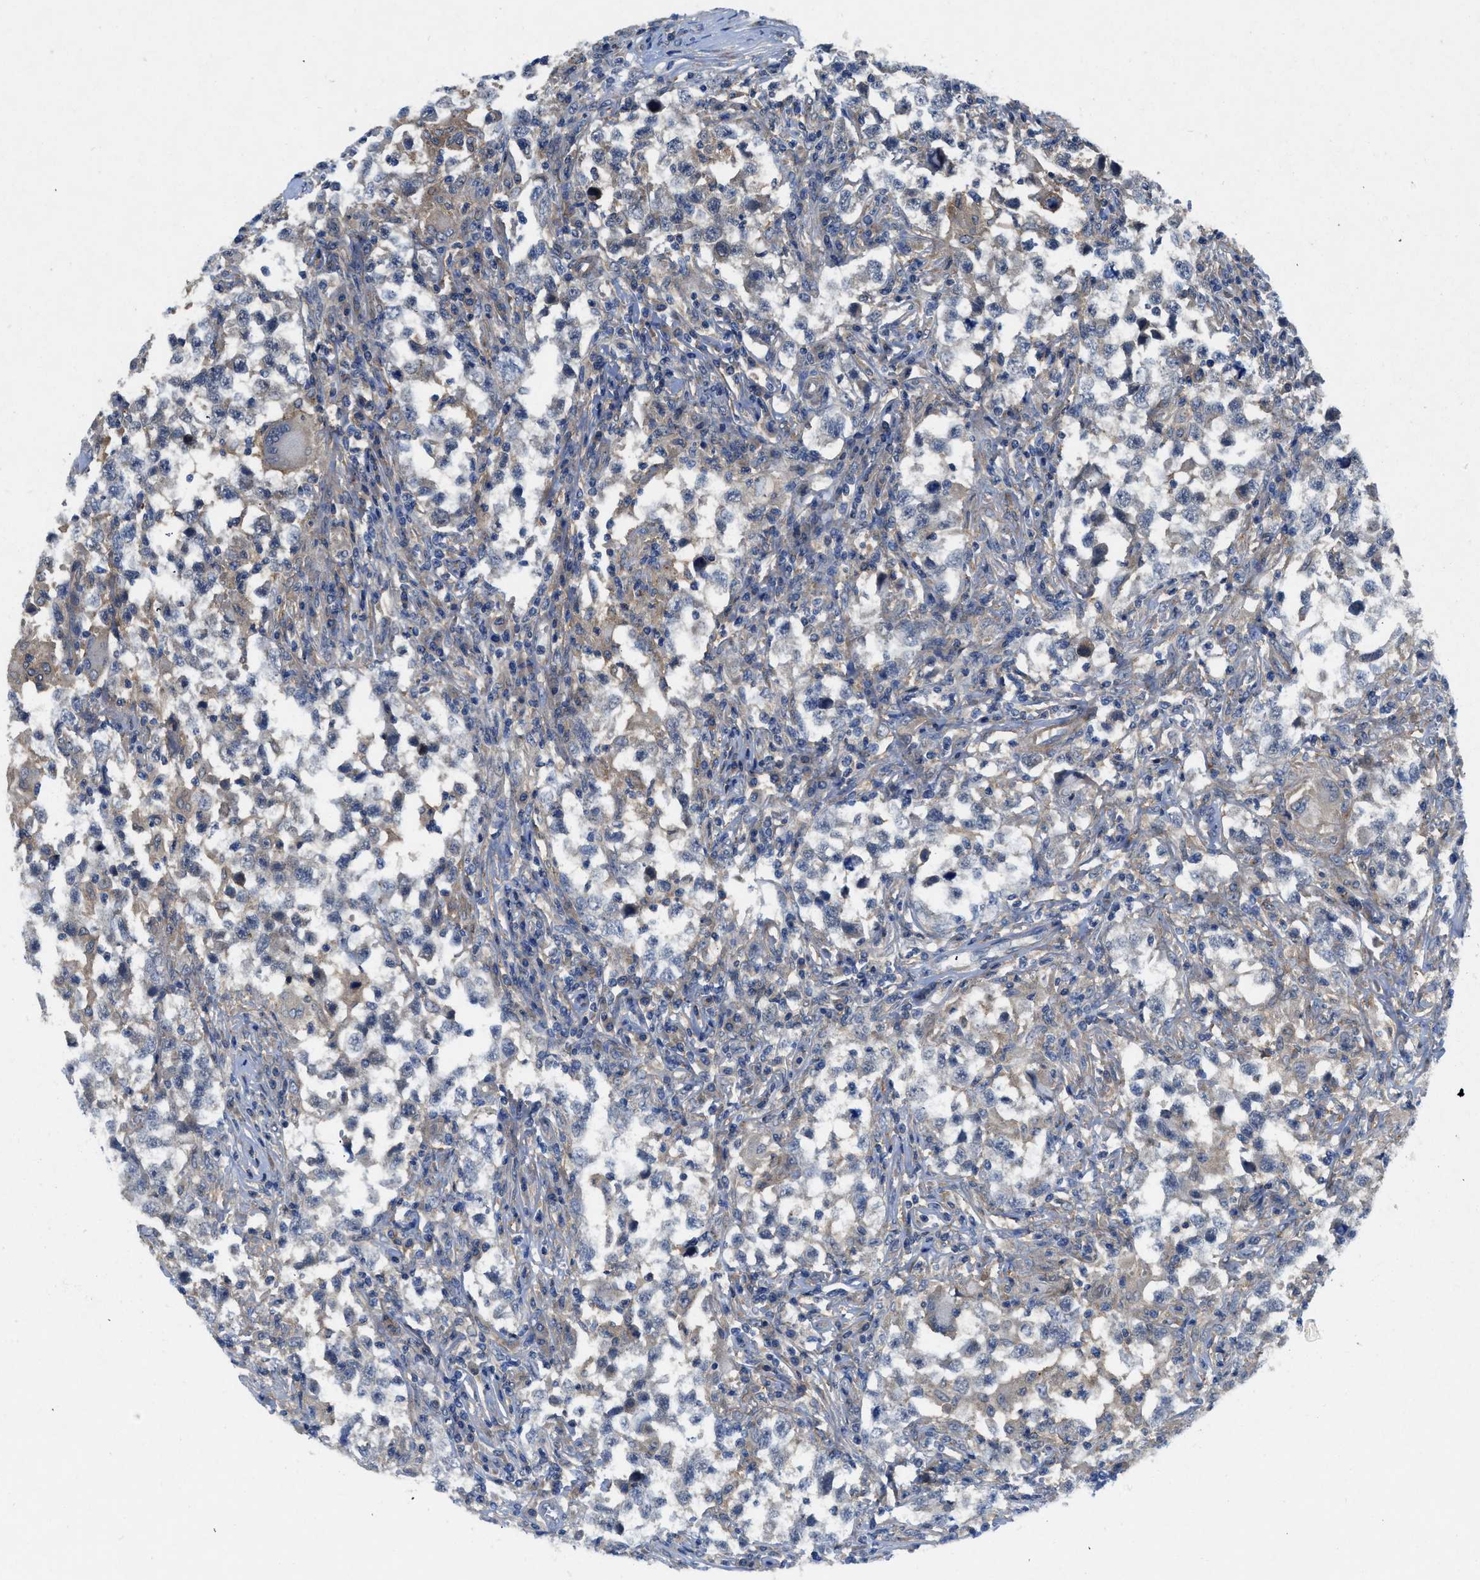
{"staining": {"intensity": "negative", "quantity": "none", "location": "none"}, "tissue": "testis cancer", "cell_type": "Tumor cells", "image_type": "cancer", "snomed": [{"axis": "morphology", "description": "Carcinoma, Embryonal, NOS"}, {"axis": "topography", "description": "Testis"}], "caption": "Immunohistochemical staining of human embryonal carcinoma (testis) shows no significant staining in tumor cells.", "gene": "PANX1", "patient": {"sex": "male", "age": 21}}